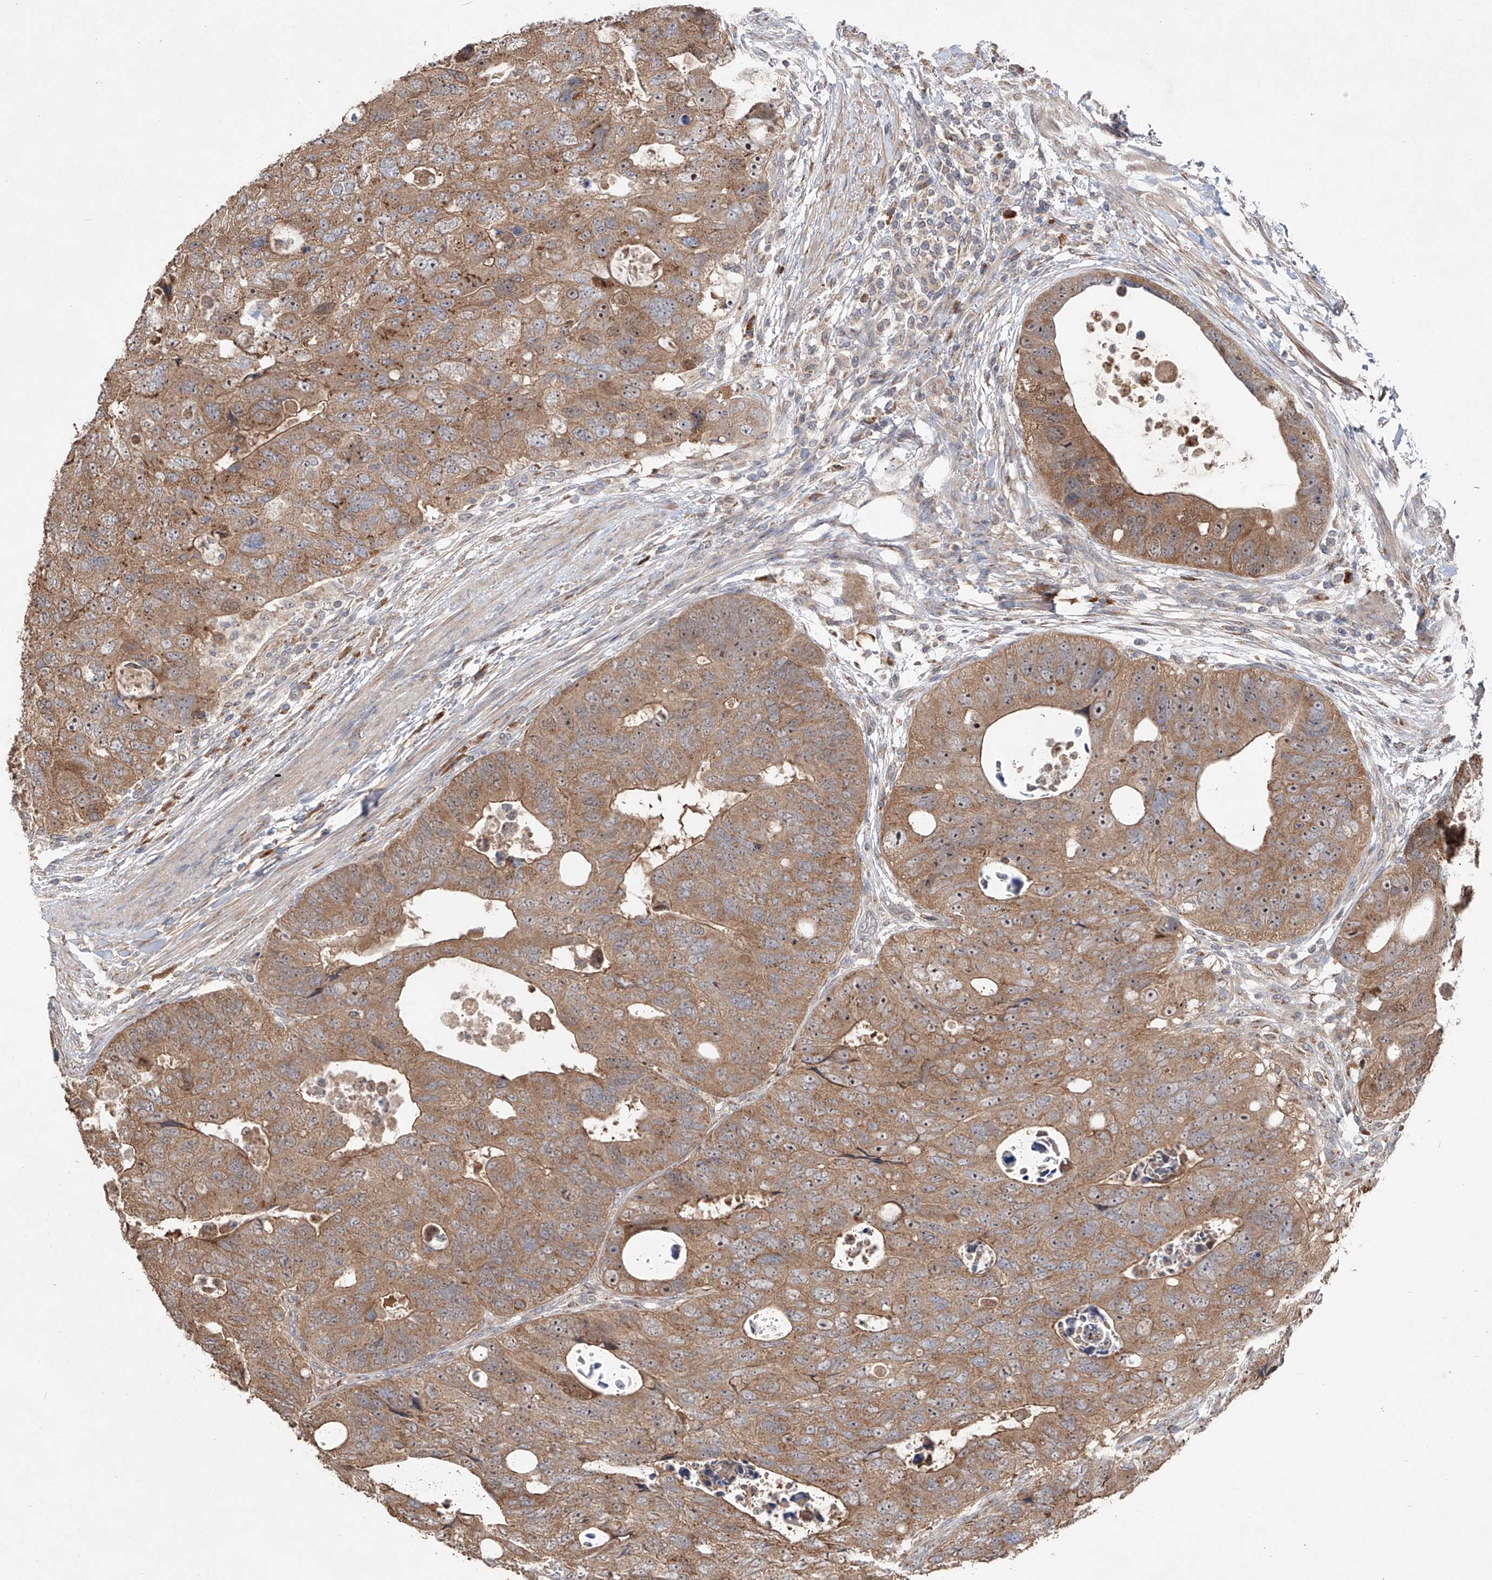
{"staining": {"intensity": "moderate", "quantity": ">75%", "location": "cytoplasmic/membranous"}, "tissue": "colorectal cancer", "cell_type": "Tumor cells", "image_type": "cancer", "snomed": [{"axis": "morphology", "description": "Adenocarcinoma, NOS"}, {"axis": "topography", "description": "Rectum"}], "caption": "DAB immunohistochemical staining of human colorectal cancer (adenocarcinoma) displays moderate cytoplasmic/membranous protein positivity in about >75% of tumor cells.", "gene": "EDN1", "patient": {"sex": "male", "age": 59}}